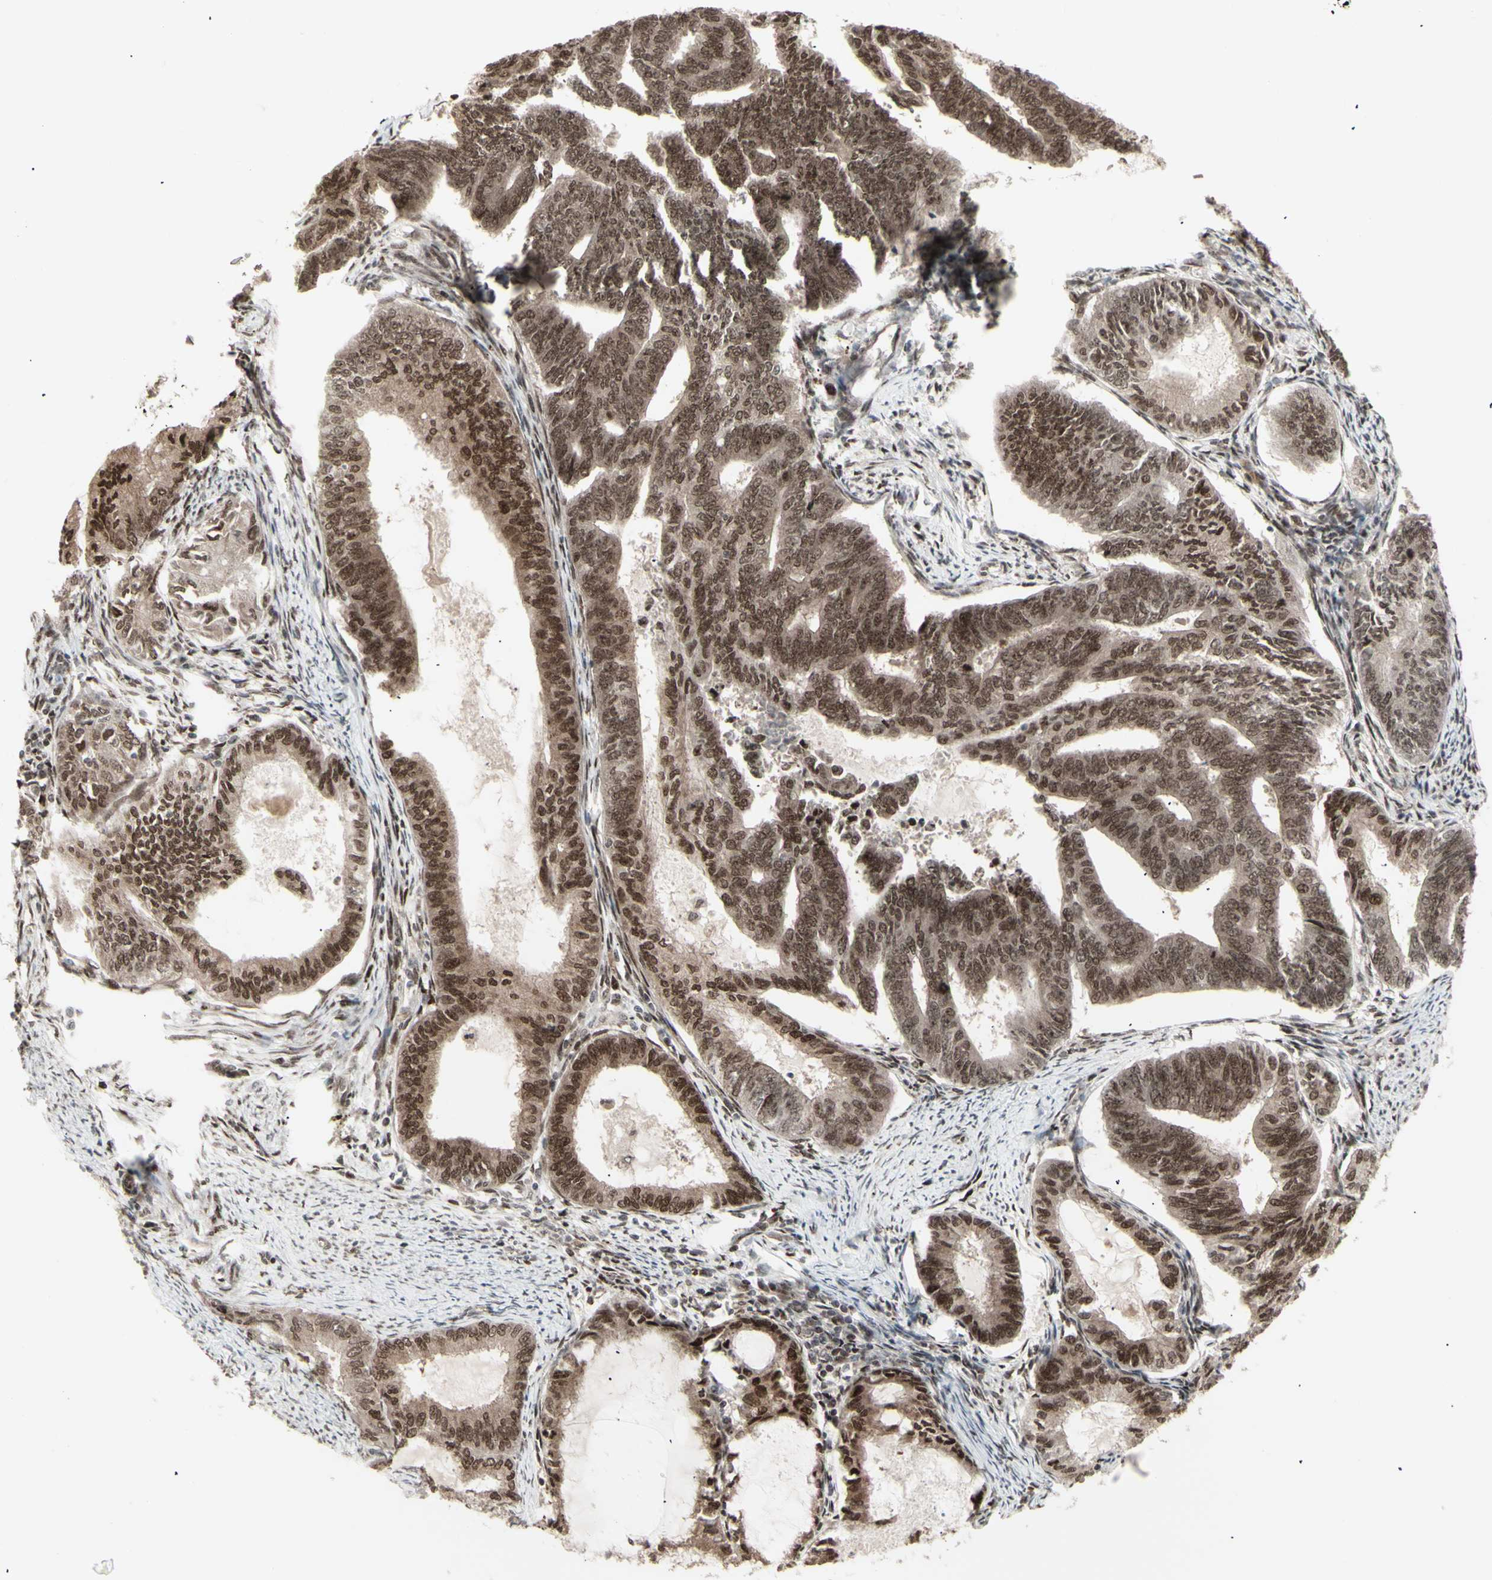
{"staining": {"intensity": "moderate", "quantity": ">75%", "location": "cytoplasmic/membranous,nuclear"}, "tissue": "endometrial cancer", "cell_type": "Tumor cells", "image_type": "cancer", "snomed": [{"axis": "morphology", "description": "Adenocarcinoma, NOS"}, {"axis": "topography", "description": "Endometrium"}], "caption": "Immunohistochemistry histopathology image of neoplastic tissue: adenocarcinoma (endometrial) stained using immunohistochemistry (IHC) displays medium levels of moderate protein expression localized specifically in the cytoplasmic/membranous and nuclear of tumor cells, appearing as a cytoplasmic/membranous and nuclear brown color.", "gene": "CBX1", "patient": {"sex": "female", "age": 86}}